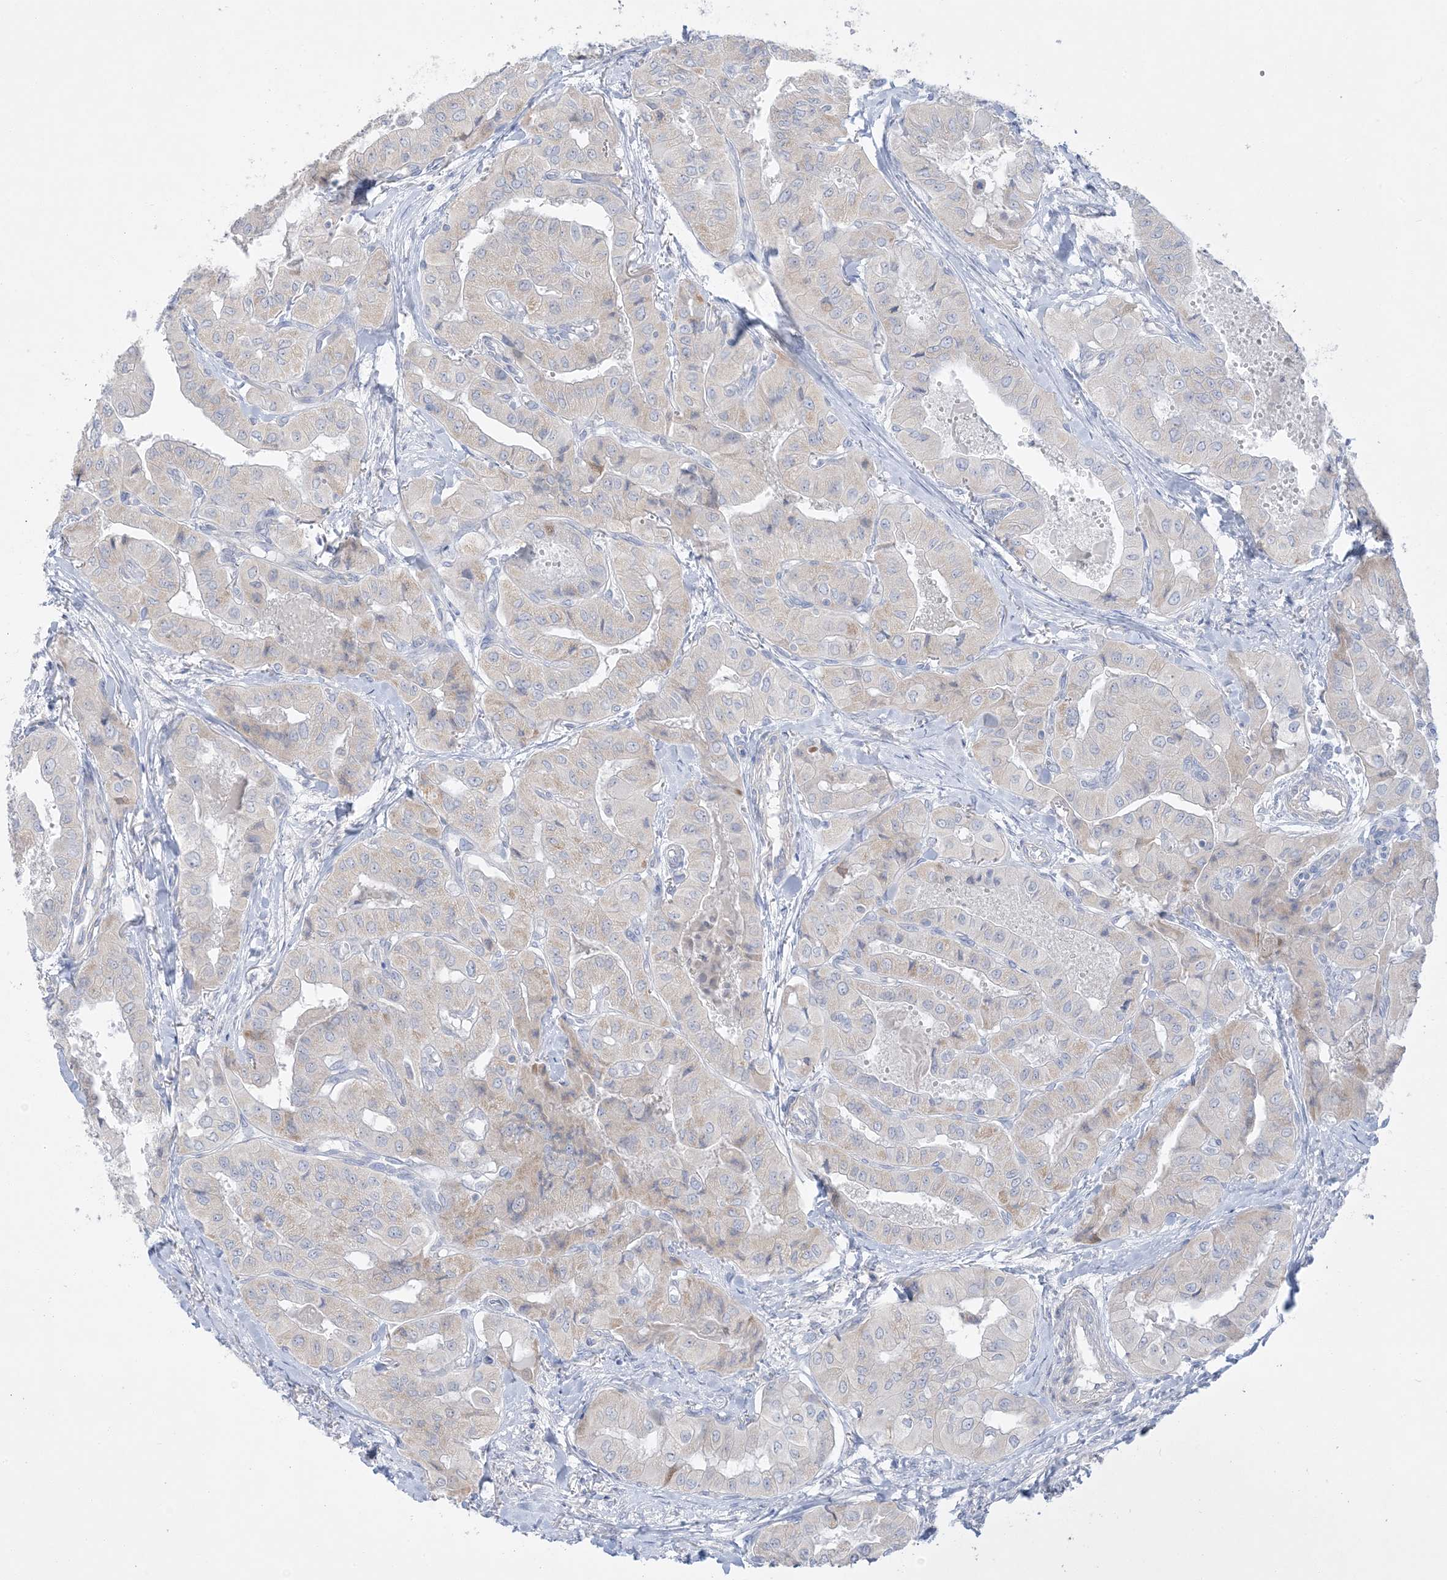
{"staining": {"intensity": "negative", "quantity": "none", "location": "none"}, "tissue": "thyroid cancer", "cell_type": "Tumor cells", "image_type": "cancer", "snomed": [{"axis": "morphology", "description": "Papillary adenocarcinoma, NOS"}, {"axis": "topography", "description": "Thyroid gland"}], "caption": "Protein analysis of thyroid cancer exhibits no significant staining in tumor cells.", "gene": "FAM184A", "patient": {"sex": "female", "age": 59}}